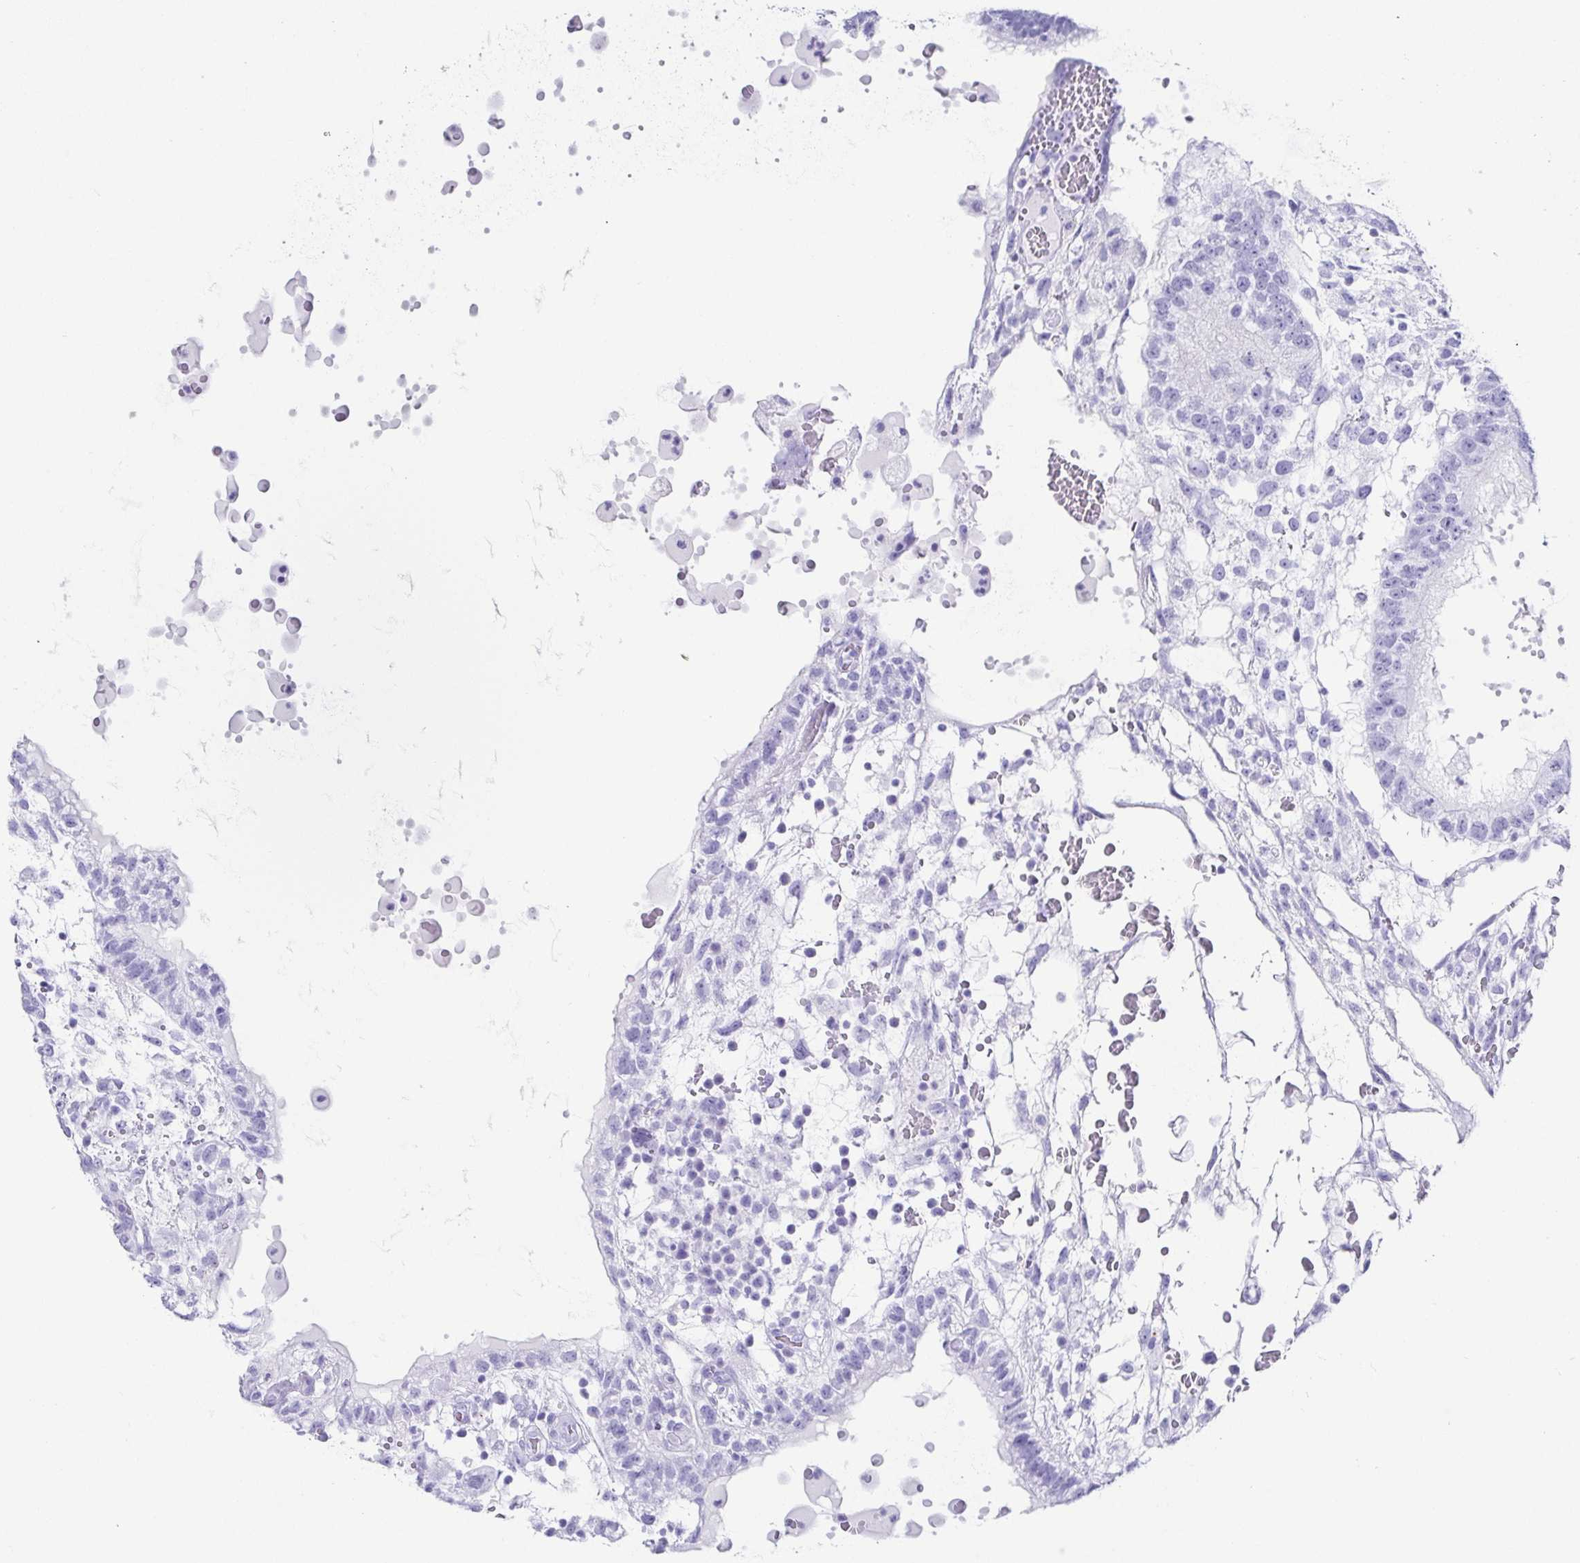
{"staining": {"intensity": "negative", "quantity": "none", "location": "none"}, "tissue": "testis cancer", "cell_type": "Tumor cells", "image_type": "cancer", "snomed": [{"axis": "morphology", "description": "Normal tissue, NOS"}, {"axis": "morphology", "description": "Carcinoma, Embryonal, NOS"}, {"axis": "topography", "description": "Testis"}], "caption": "Immunohistochemical staining of embryonal carcinoma (testis) shows no significant staining in tumor cells.", "gene": "CD164L2", "patient": {"sex": "male", "age": 32}}